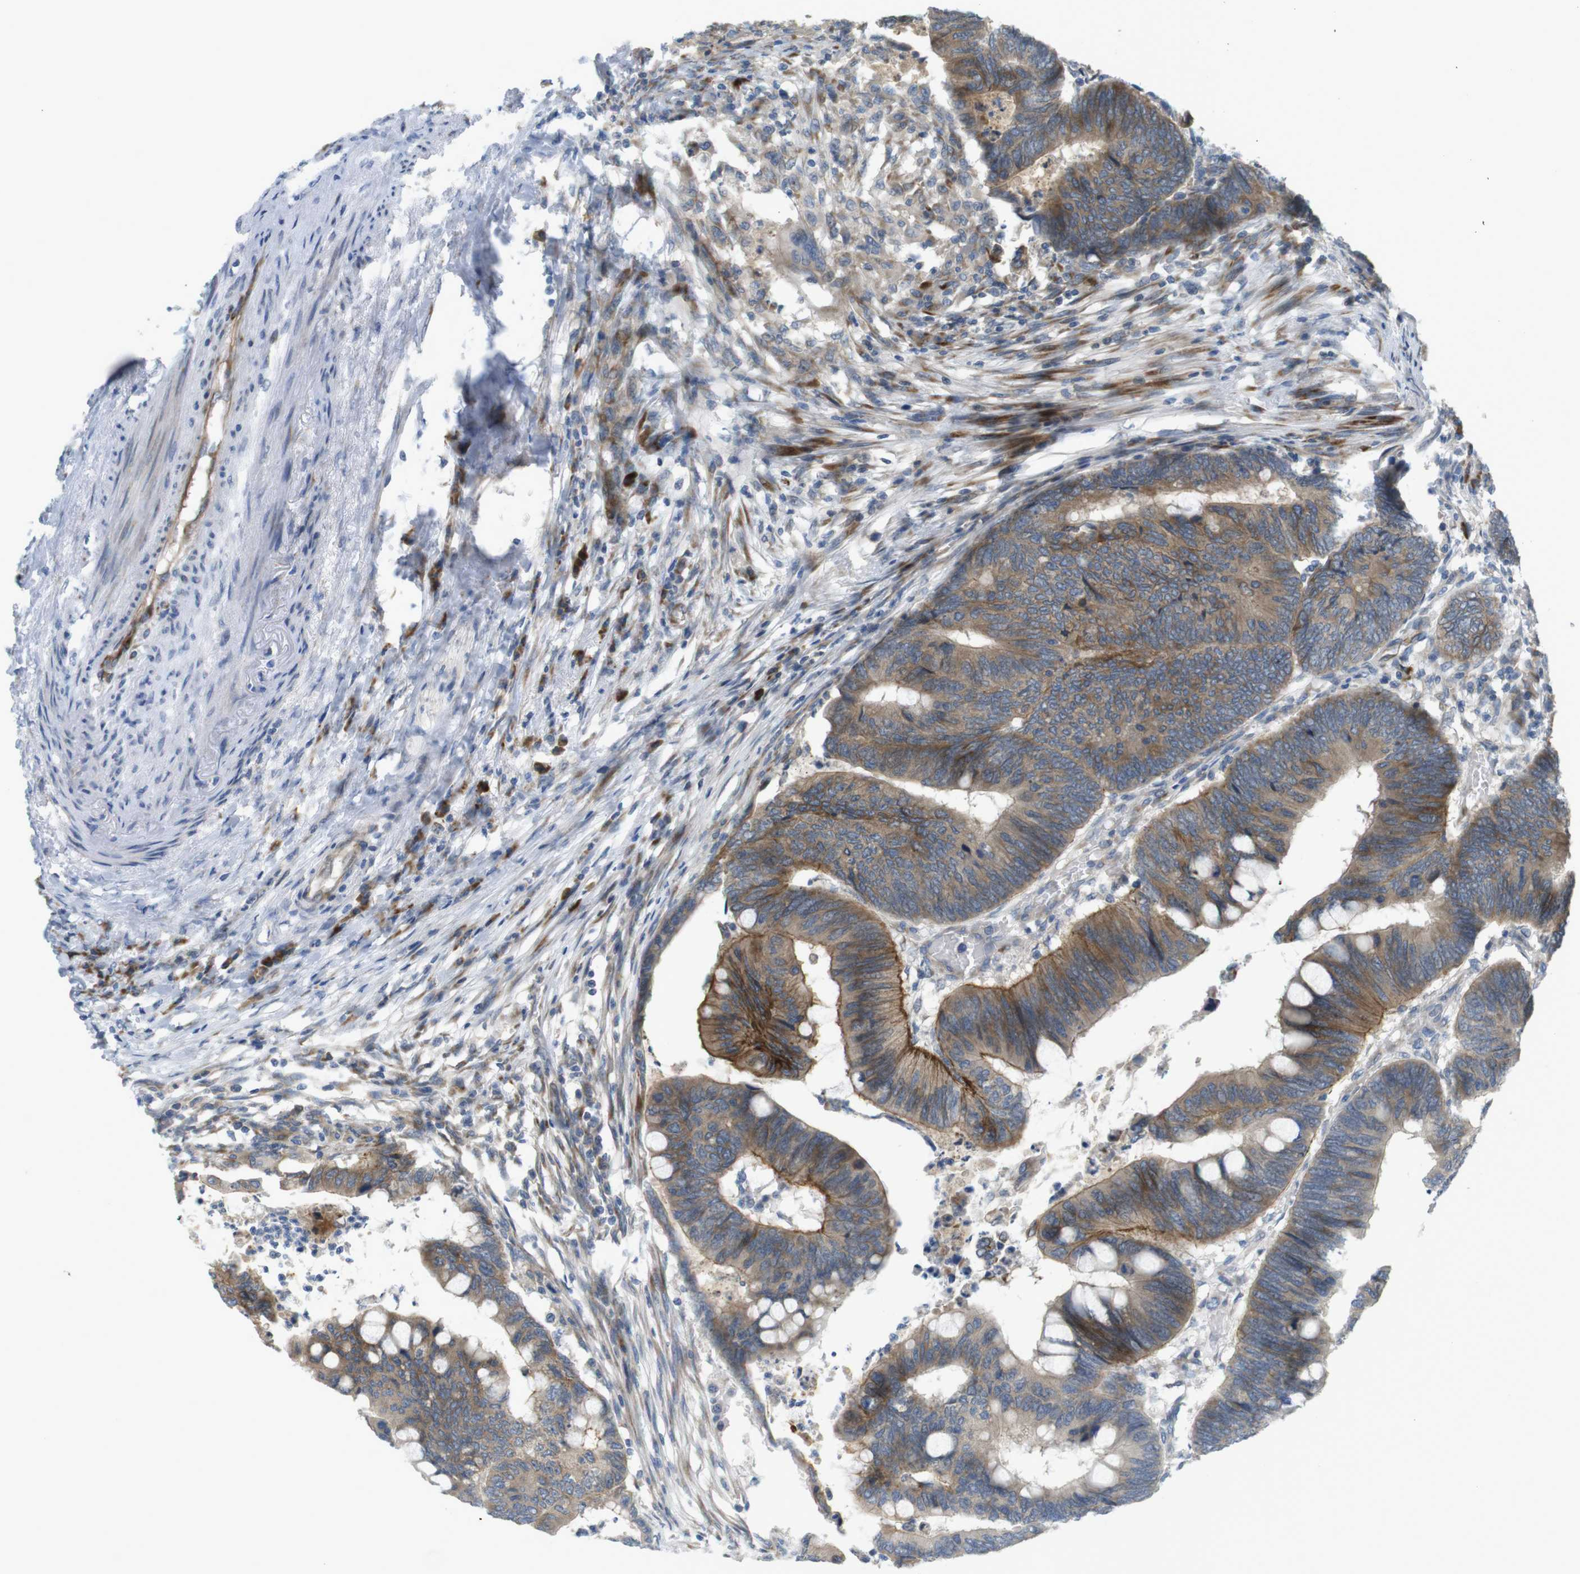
{"staining": {"intensity": "moderate", "quantity": ">75%", "location": "cytoplasmic/membranous"}, "tissue": "colorectal cancer", "cell_type": "Tumor cells", "image_type": "cancer", "snomed": [{"axis": "morphology", "description": "Normal tissue, NOS"}, {"axis": "morphology", "description": "Adenocarcinoma, NOS"}, {"axis": "topography", "description": "Rectum"}, {"axis": "topography", "description": "Peripheral nerve tissue"}], "caption": "Immunohistochemistry (IHC) photomicrograph of human colorectal adenocarcinoma stained for a protein (brown), which shows medium levels of moderate cytoplasmic/membranous positivity in about >75% of tumor cells.", "gene": "GJC3", "patient": {"sex": "male", "age": 92}}